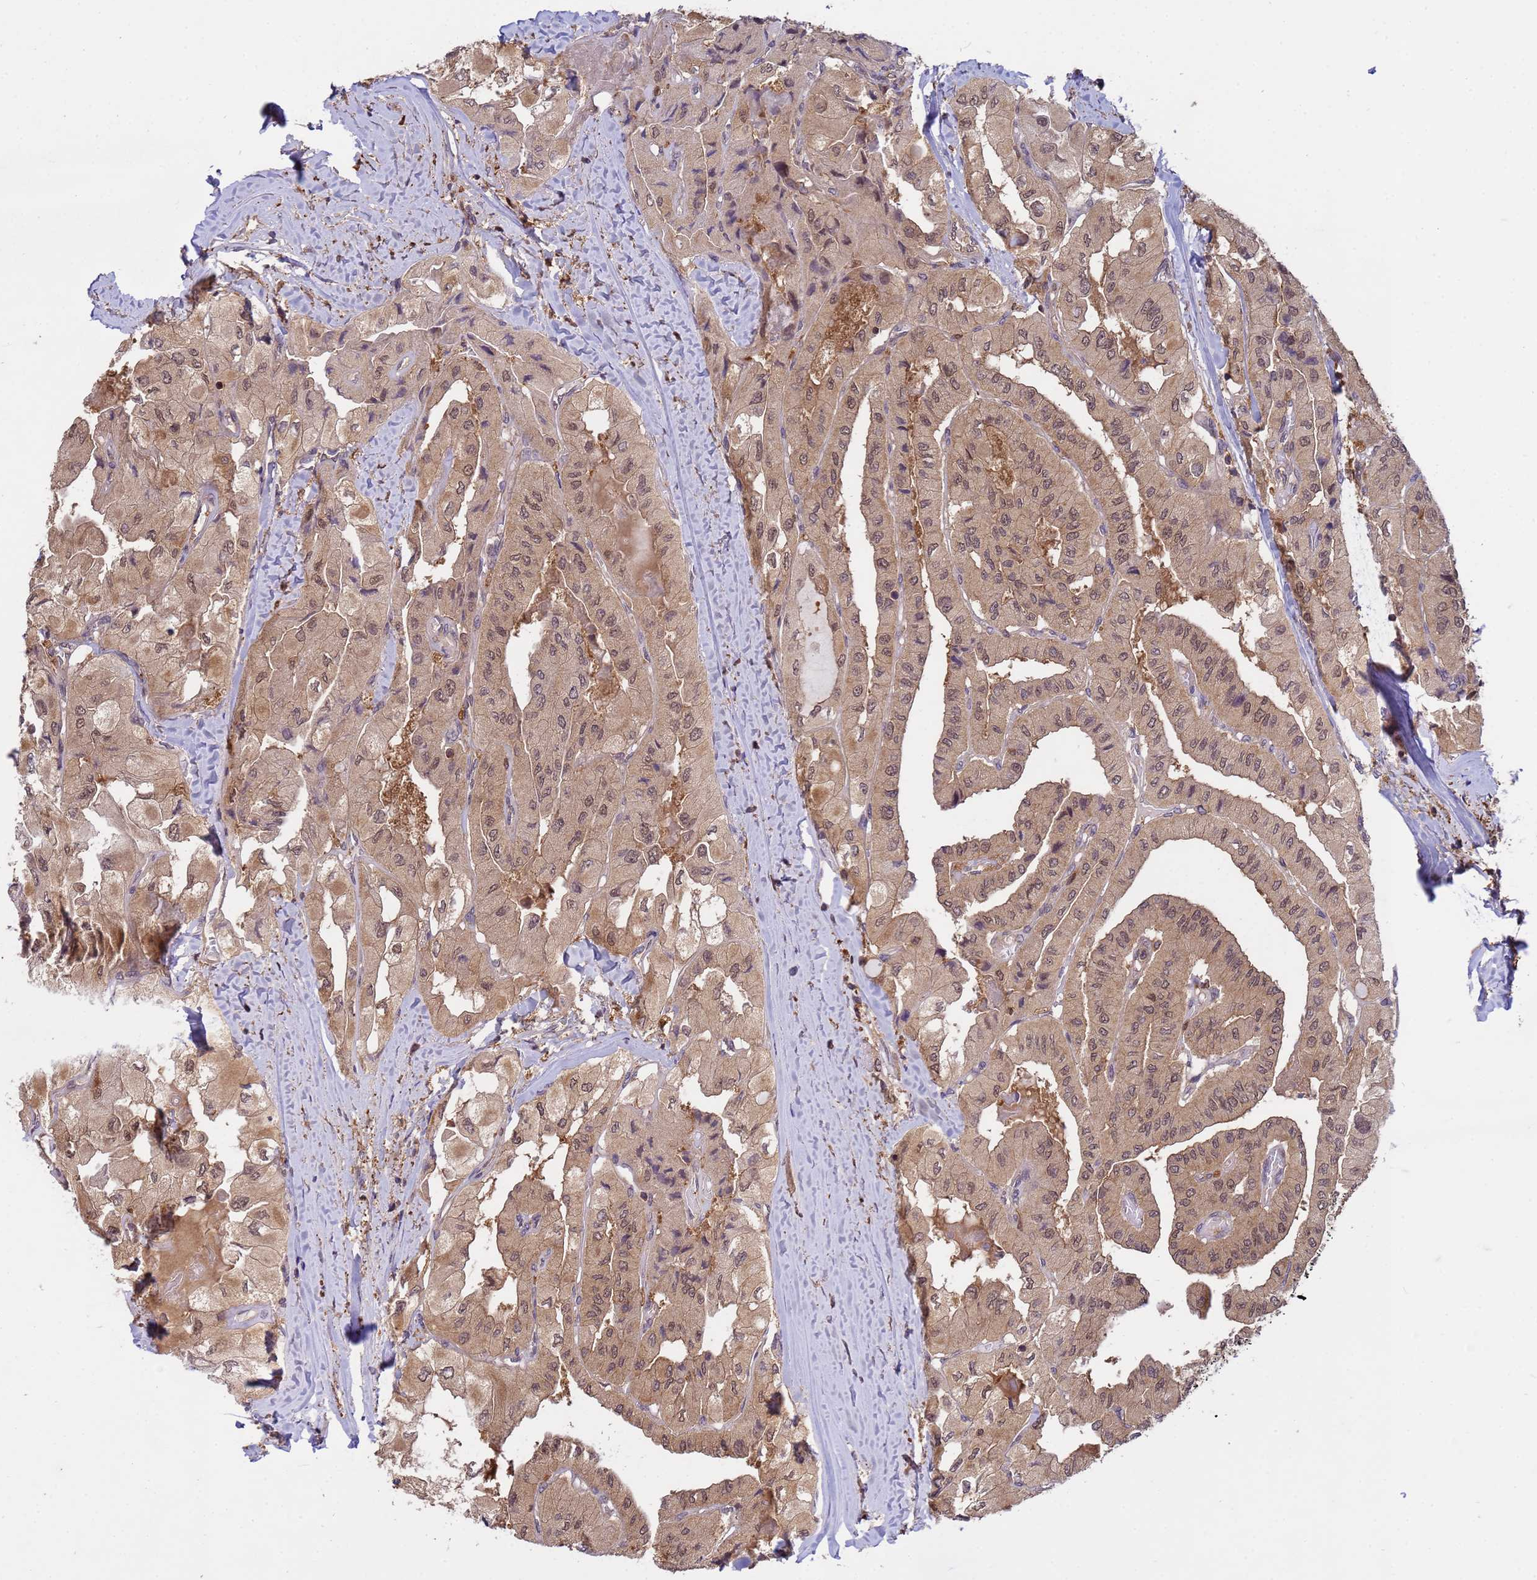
{"staining": {"intensity": "moderate", "quantity": ">75%", "location": "cytoplasmic/membranous,nuclear"}, "tissue": "thyroid cancer", "cell_type": "Tumor cells", "image_type": "cancer", "snomed": [{"axis": "morphology", "description": "Normal tissue, NOS"}, {"axis": "morphology", "description": "Papillary adenocarcinoma, NOS"}, {"axis": "topography", "description": "Thyroid gland"}], "caption": "This image demonstrates thyroid cancer (papillary adenocarcinoma) stained with immunohistochemistry to label a protein in brown. The cytoplasmic/membranous and nuclear of tumor cells show moderate positivity for the protein. Nuclei are counter-stained blue.", "gene": "NPEPPS", "patient": {"sex": "female", "age": 59}}